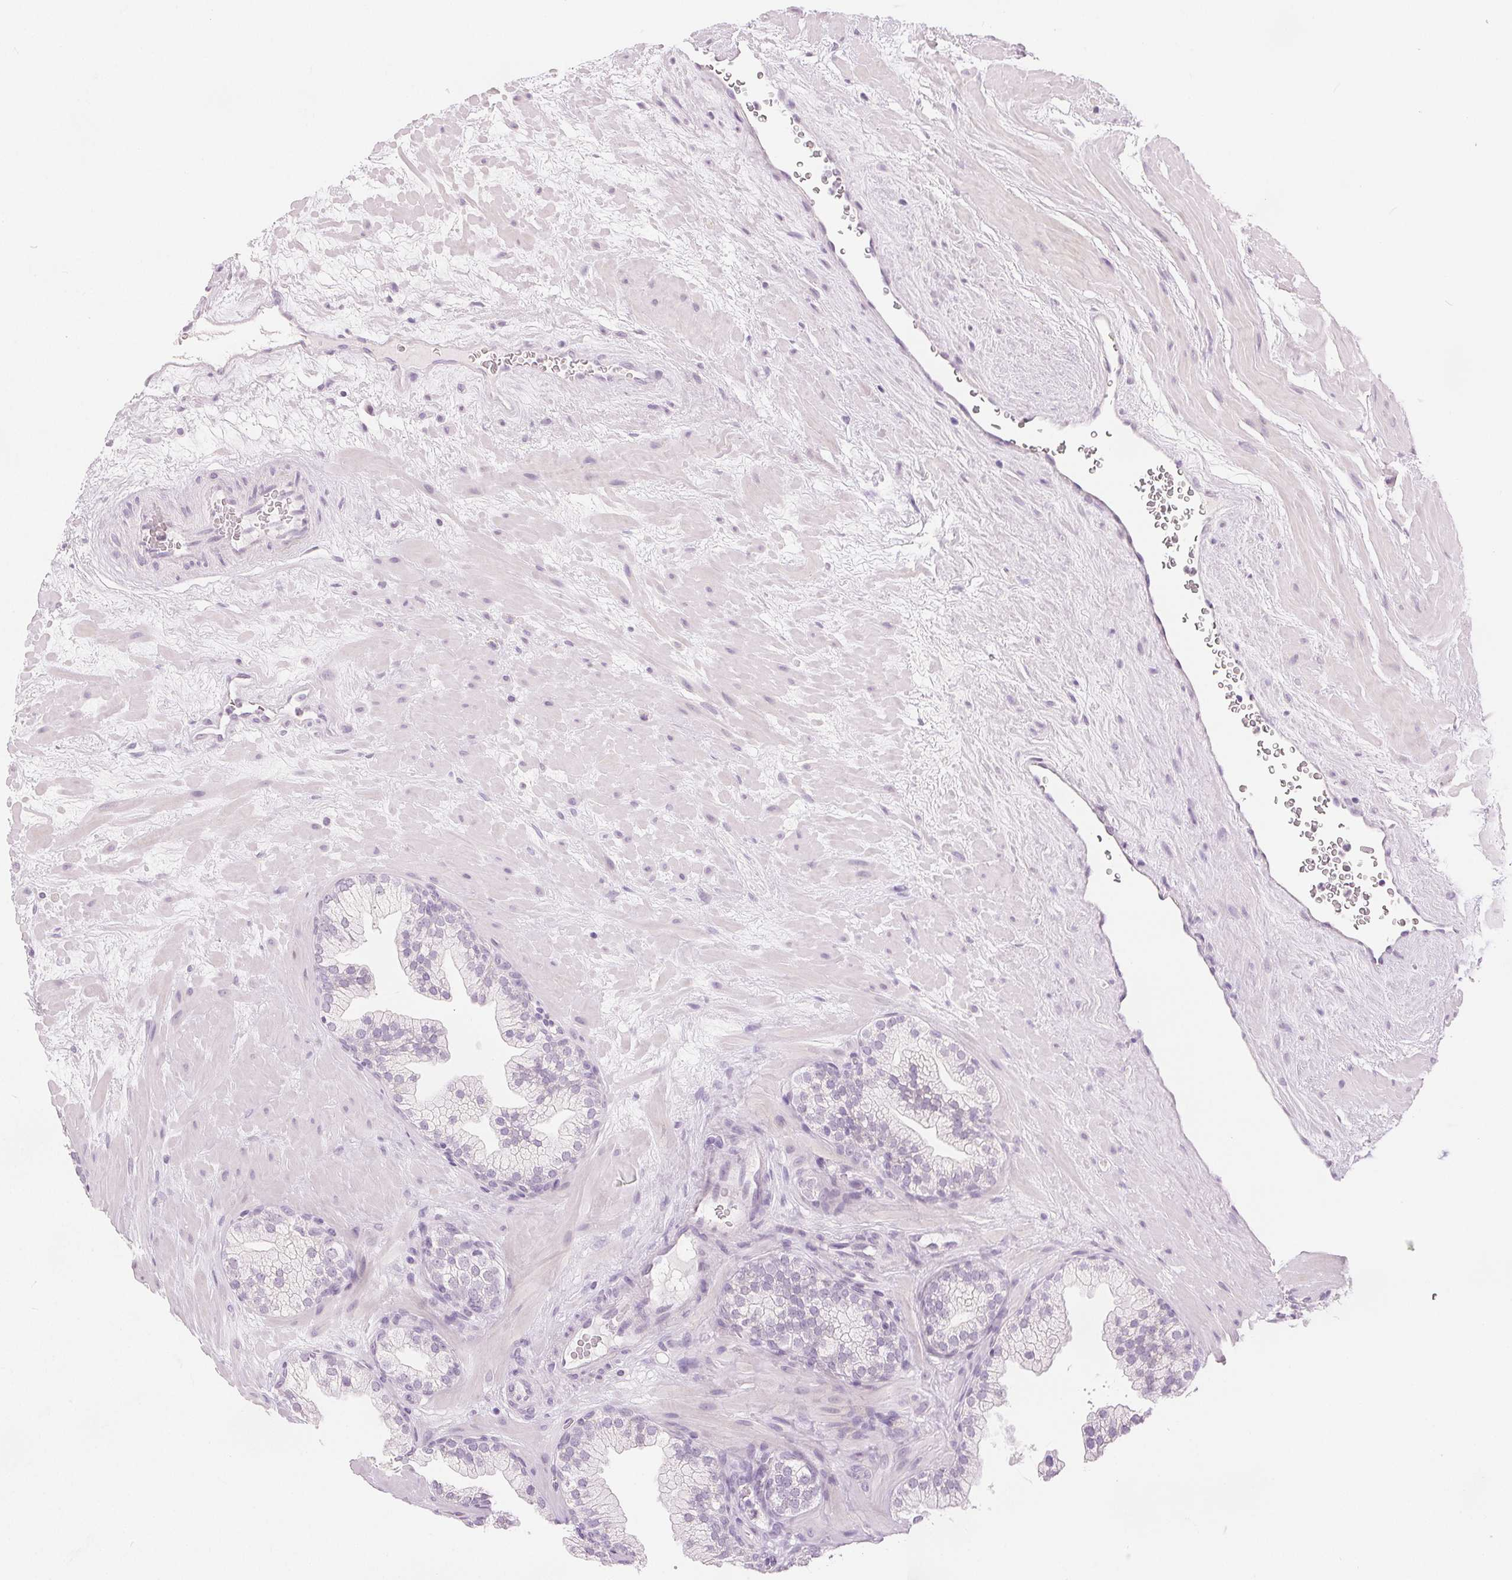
{"staining": {"intensity": "negative", "quantity": "none", "location": "none"}, "tissue": "prostate", "cell_type": "Glandular cells", "image_type": "normal", "snomed": [{"axis": "morphology", "description": "Normal tissue, NOS"}, {"axis": "topography", "description": "Prostate"}, {"axis": "topography", "description": "Peripheral nerve tissue"}], "caption": "Immunohistochemistry of normal human prostate demonstrates no positivity in glandular cells.", "gene": "CA12", "patient": {"sex": "male", "age": 61}}